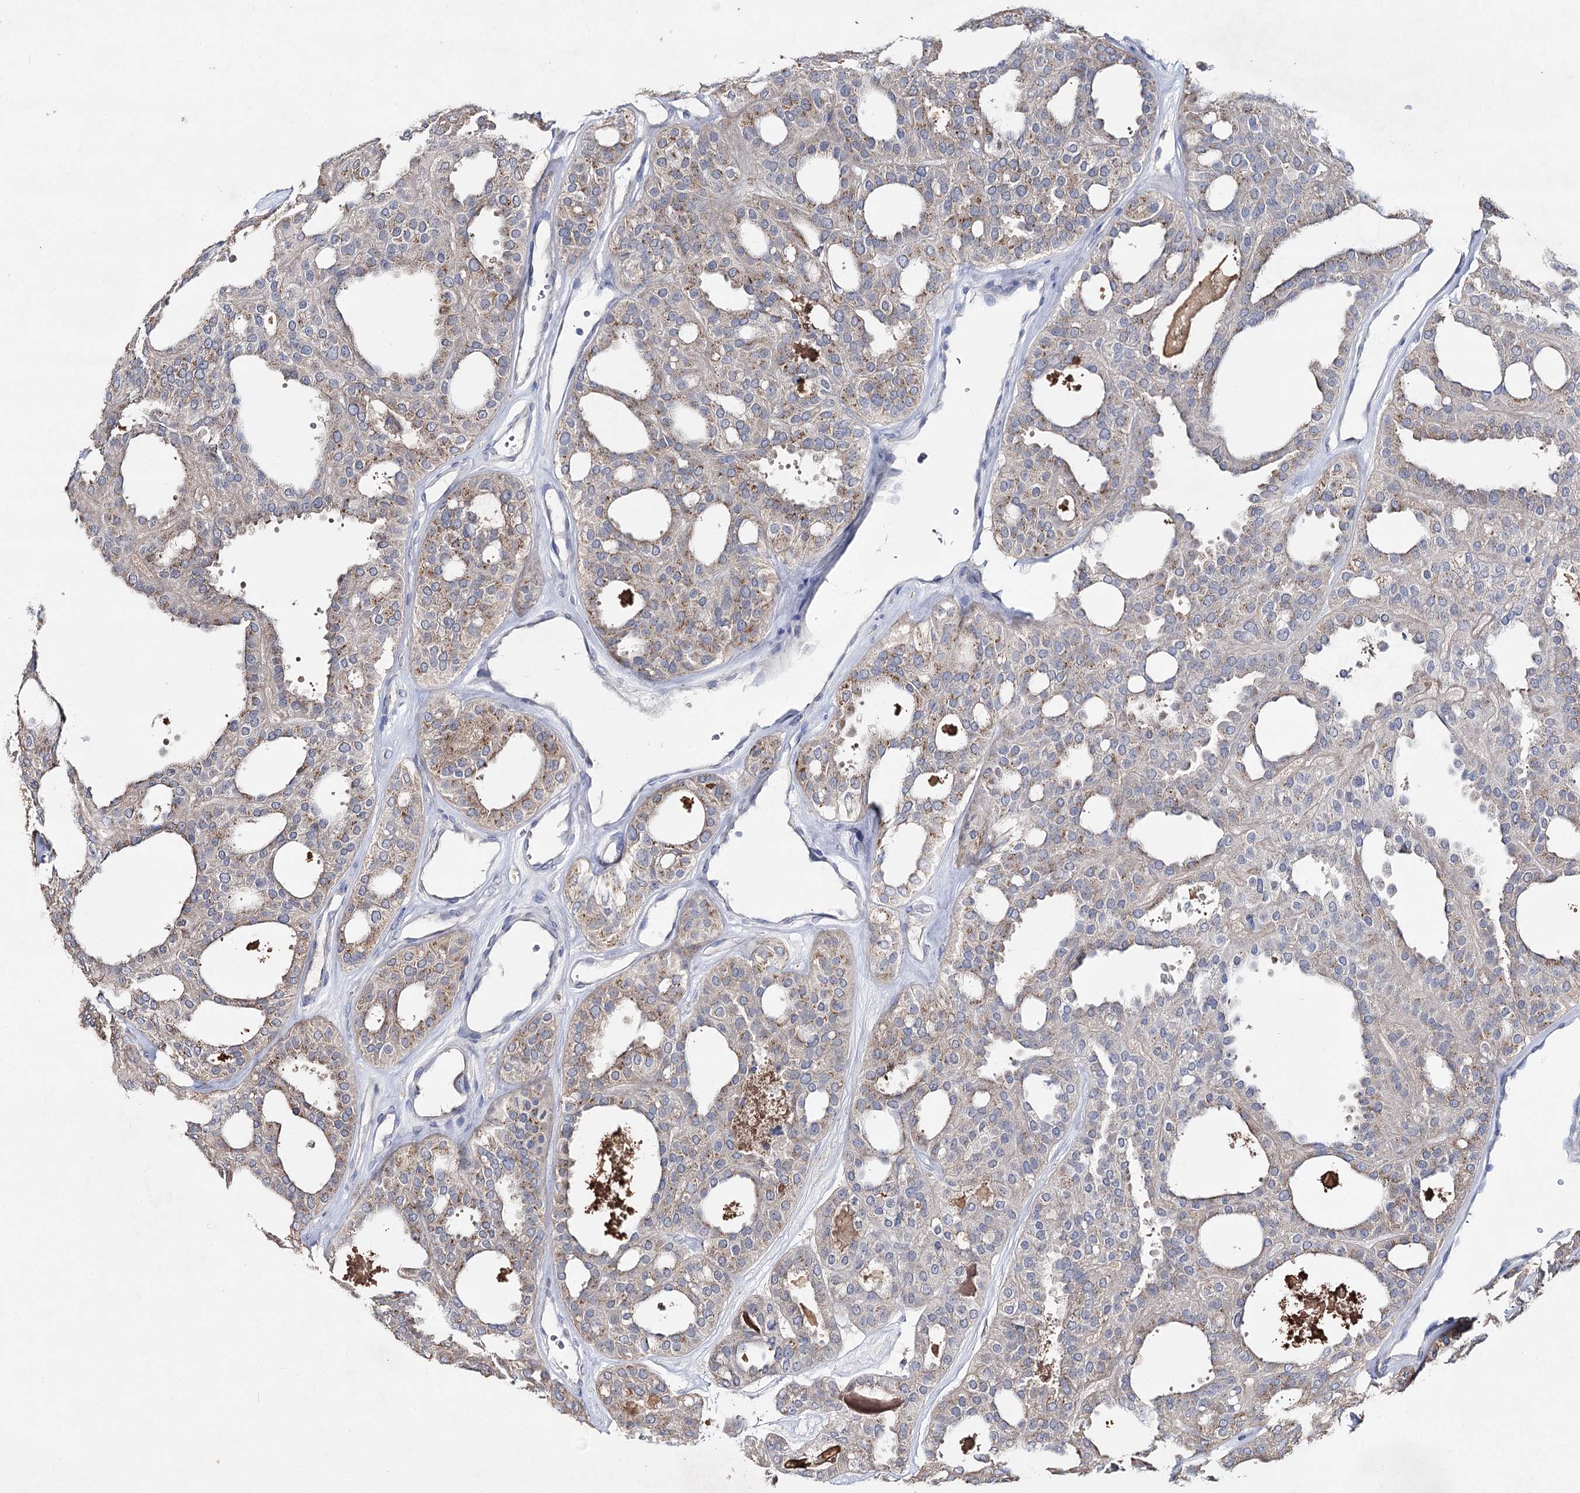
{"staining": {"intensity": "moderate", "quantity": "25%-75%", "location": "cytoplasmic/membranous"}, "tissue": "thyroid cancer", "cell_type": "Tumor cells", "image_type": "cancer", "snomed": [{"axis": "morphology", "description": "Follicular adenoma carcinoma, NOS"}, {"axis": "topography", "description": "Thyroid gland"}], "caption": "Brown immunohistochemical staining in human thyroid follicular adenoma carcinoma exhibits moderate cytoplasmic/membranous positivity in approximately 25%-75% of tumor cells.", "gene": "IL1RAP", "patient": {"sex": "male", "age": 75}}